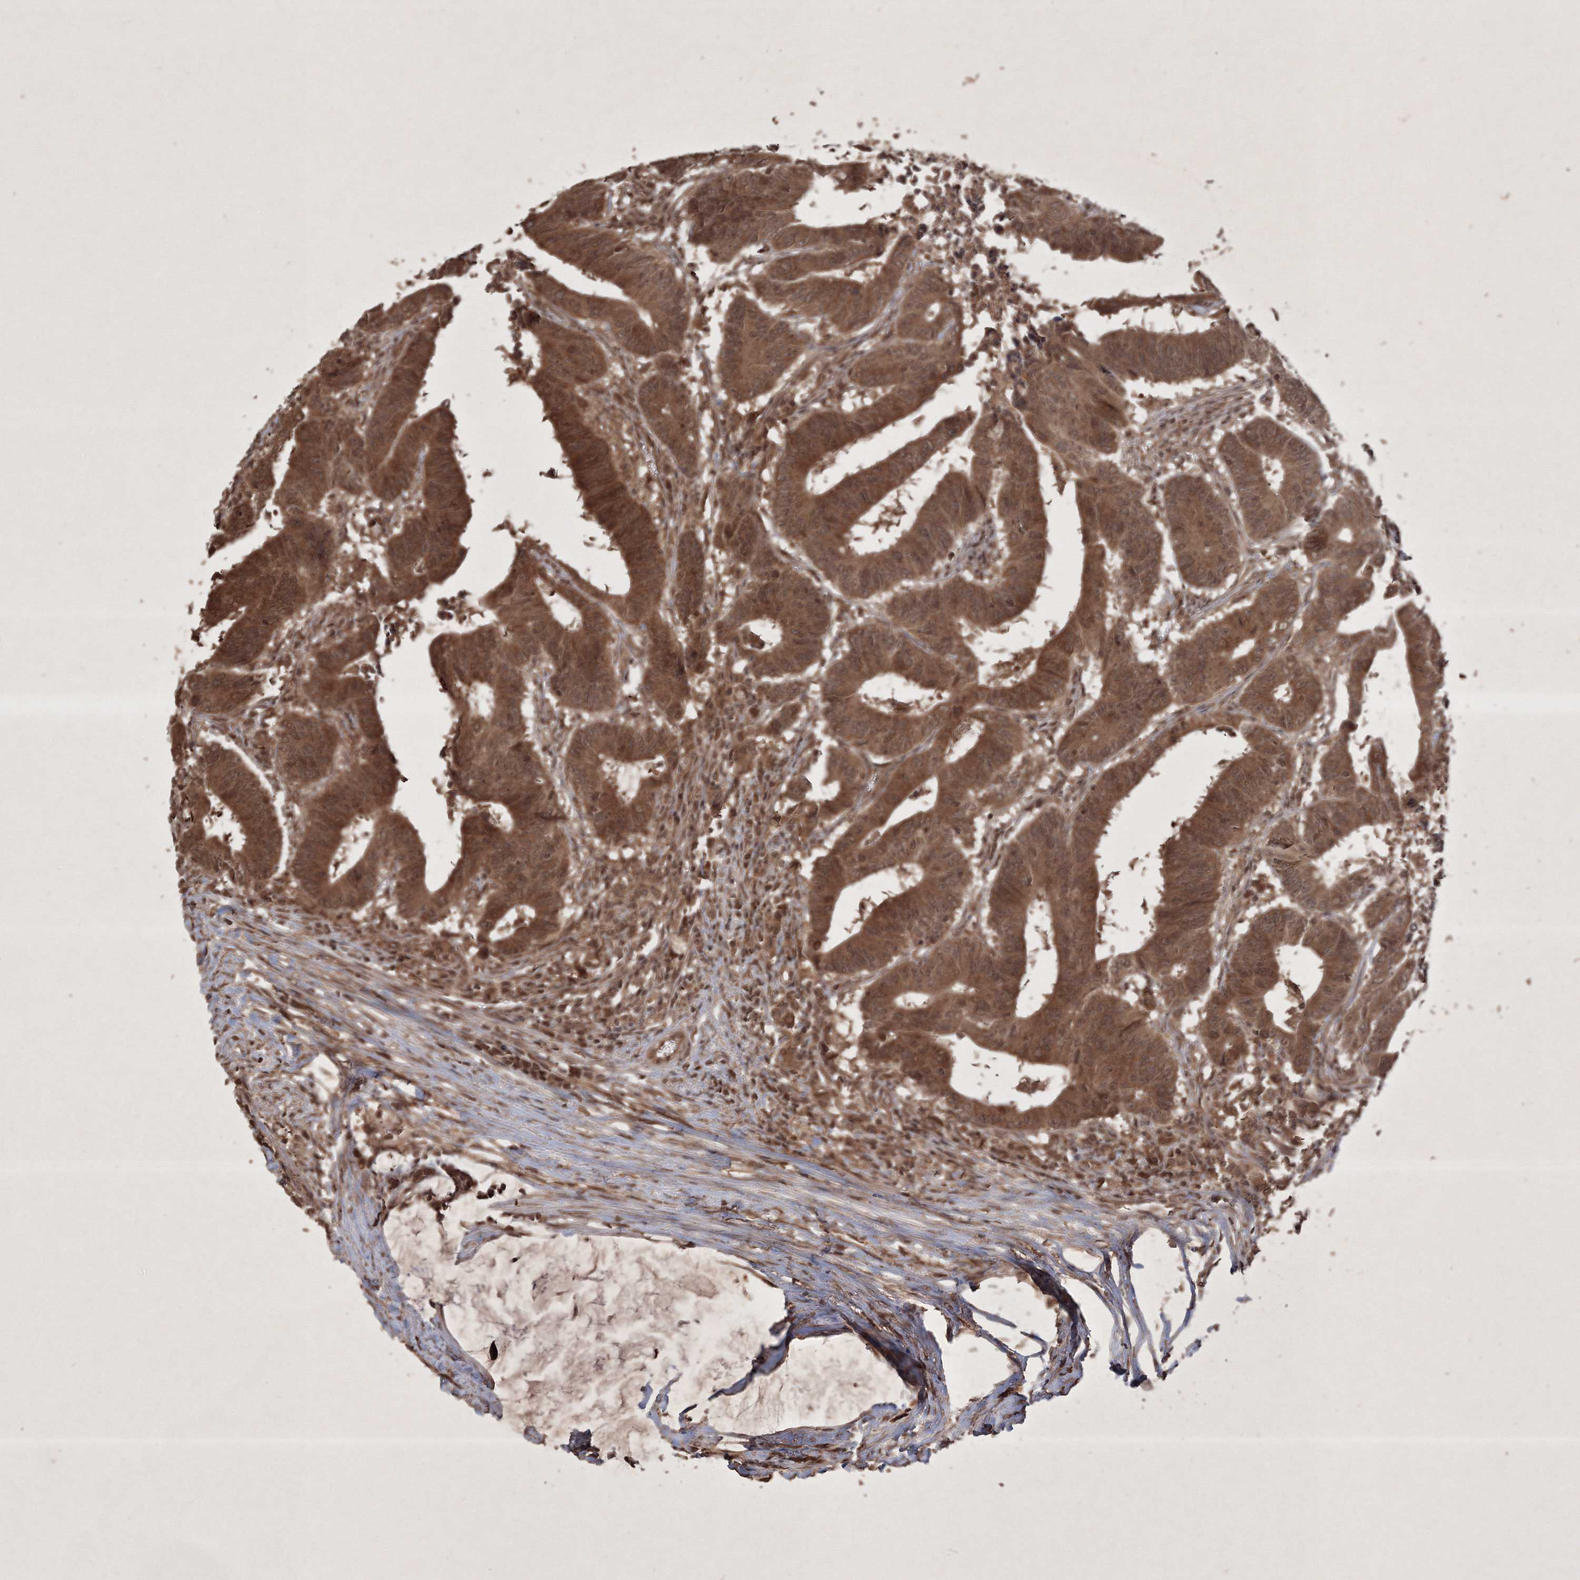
{"staining": {"intensity": "moderate", "quantity": ">75%", "location": "cytoplasmic/membranous,nuclear"}, "tissue": "colorectal cancer", "cell_type": "Tumor cells", "image_type": "cancer", "snomed": [{"axis": "morphology", "description": "Adenocarcinoma, NOS"}, {"axis": "topography", "description": "Colon"}], "caption": "Brown immunohistochemical staining in colorectal cancer displays moderate cytoplasmic/membranous and nuclear positivity in about >75% of tumor cells.", "gene": "PELI3", "patient": {"sex": "male", "age": 45}}